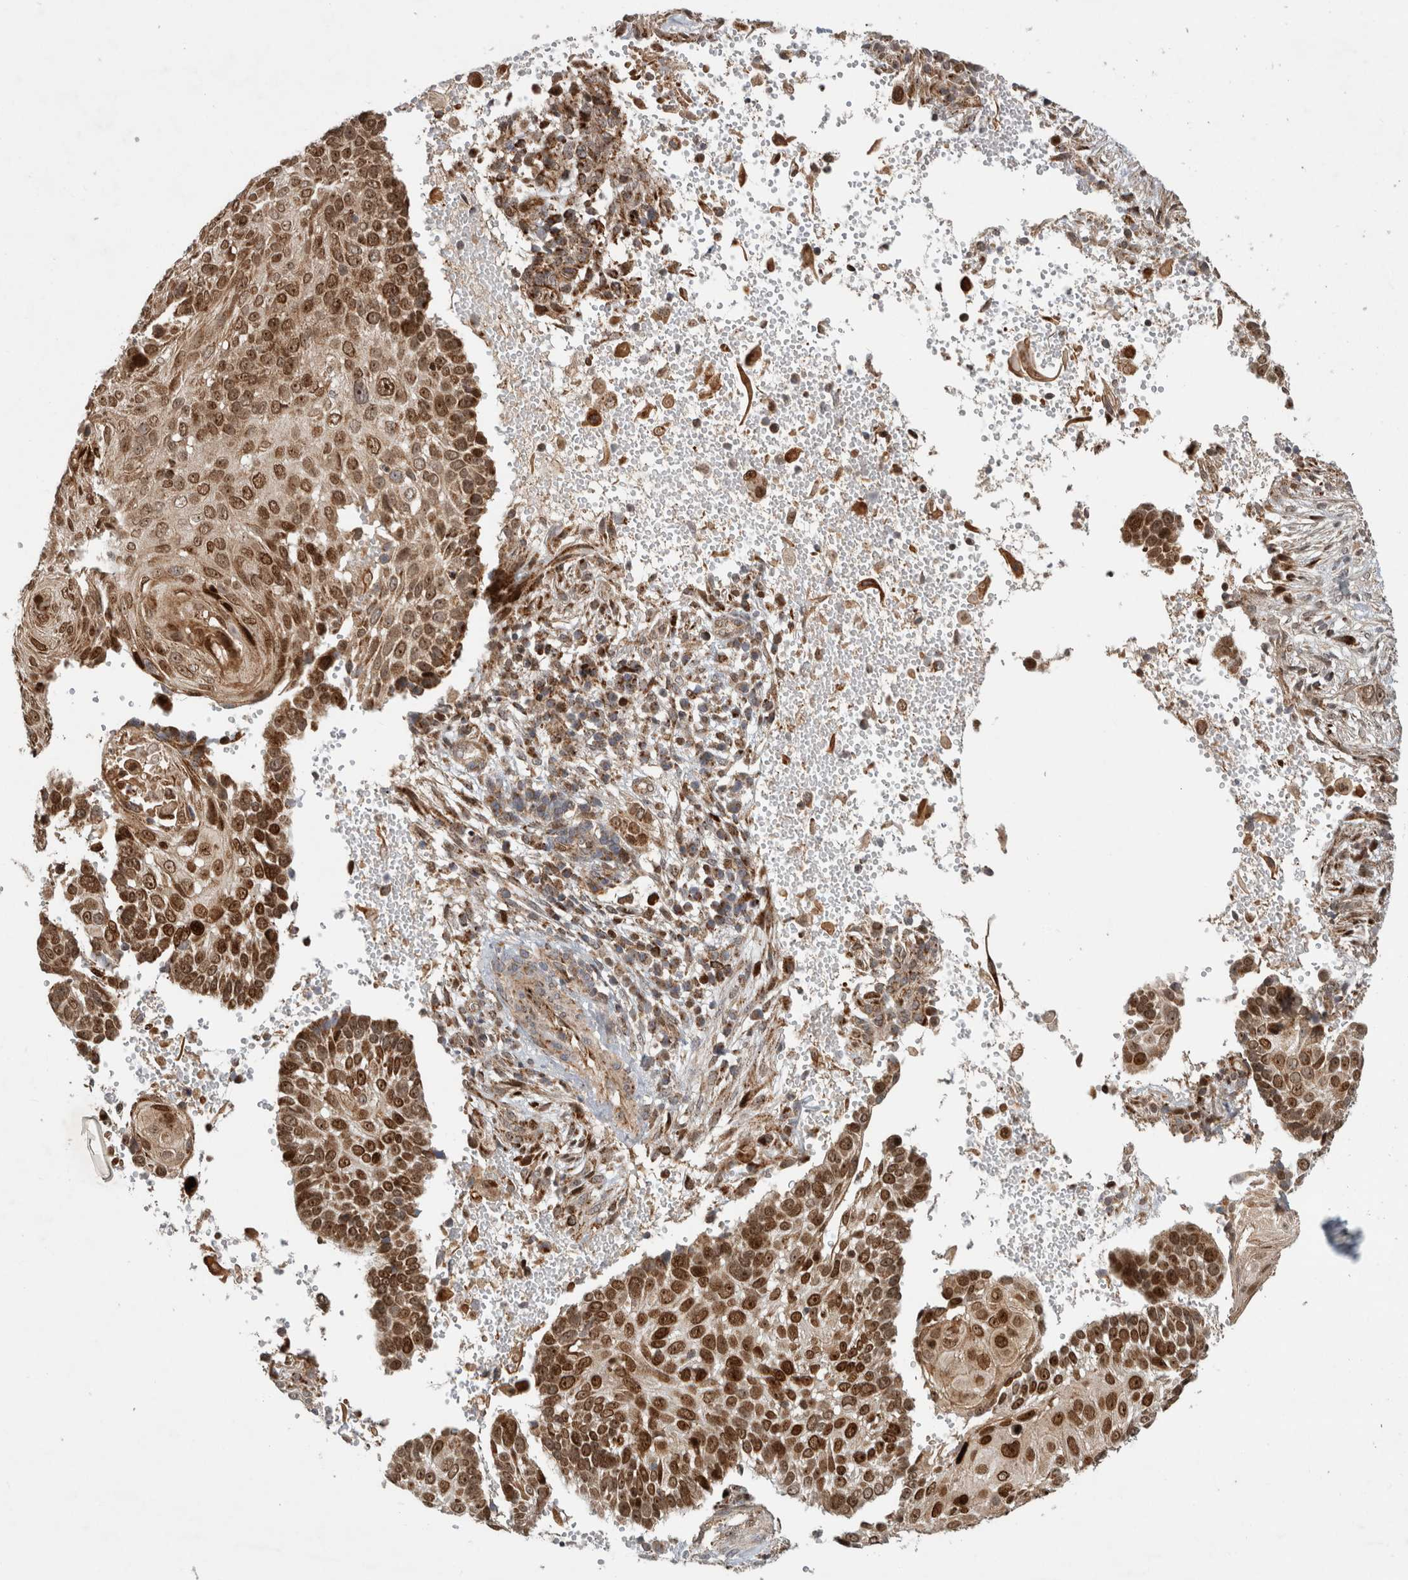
{"staining": {"intensity": "strong", "quantity": ">75%", "location": "cytoplasmic/membranous,nuclear"}, "tissue": "cervical cancer", "cell_type": "Tumor cells", "image_type": "cancer", "snomed": [{"axis": "morphology", "description": "Squamous cell carcinoma, NOS"}, {"axis": "topography", "description": "Cervix"}], "caption": "Immunohistochemistry image of neoplastic tissue: squamous cell carcinoma (cervical) stained using immunohistochemistry exhibits high levels of strong protein expression localized specifically in the cytoplasmic/membranous and nuclear of tumor cells, appearing as a cytoplasmic/membranous and nuclear brown color.", "gene": "INSRR", "patient": {"sex": "female", "age": 74}}